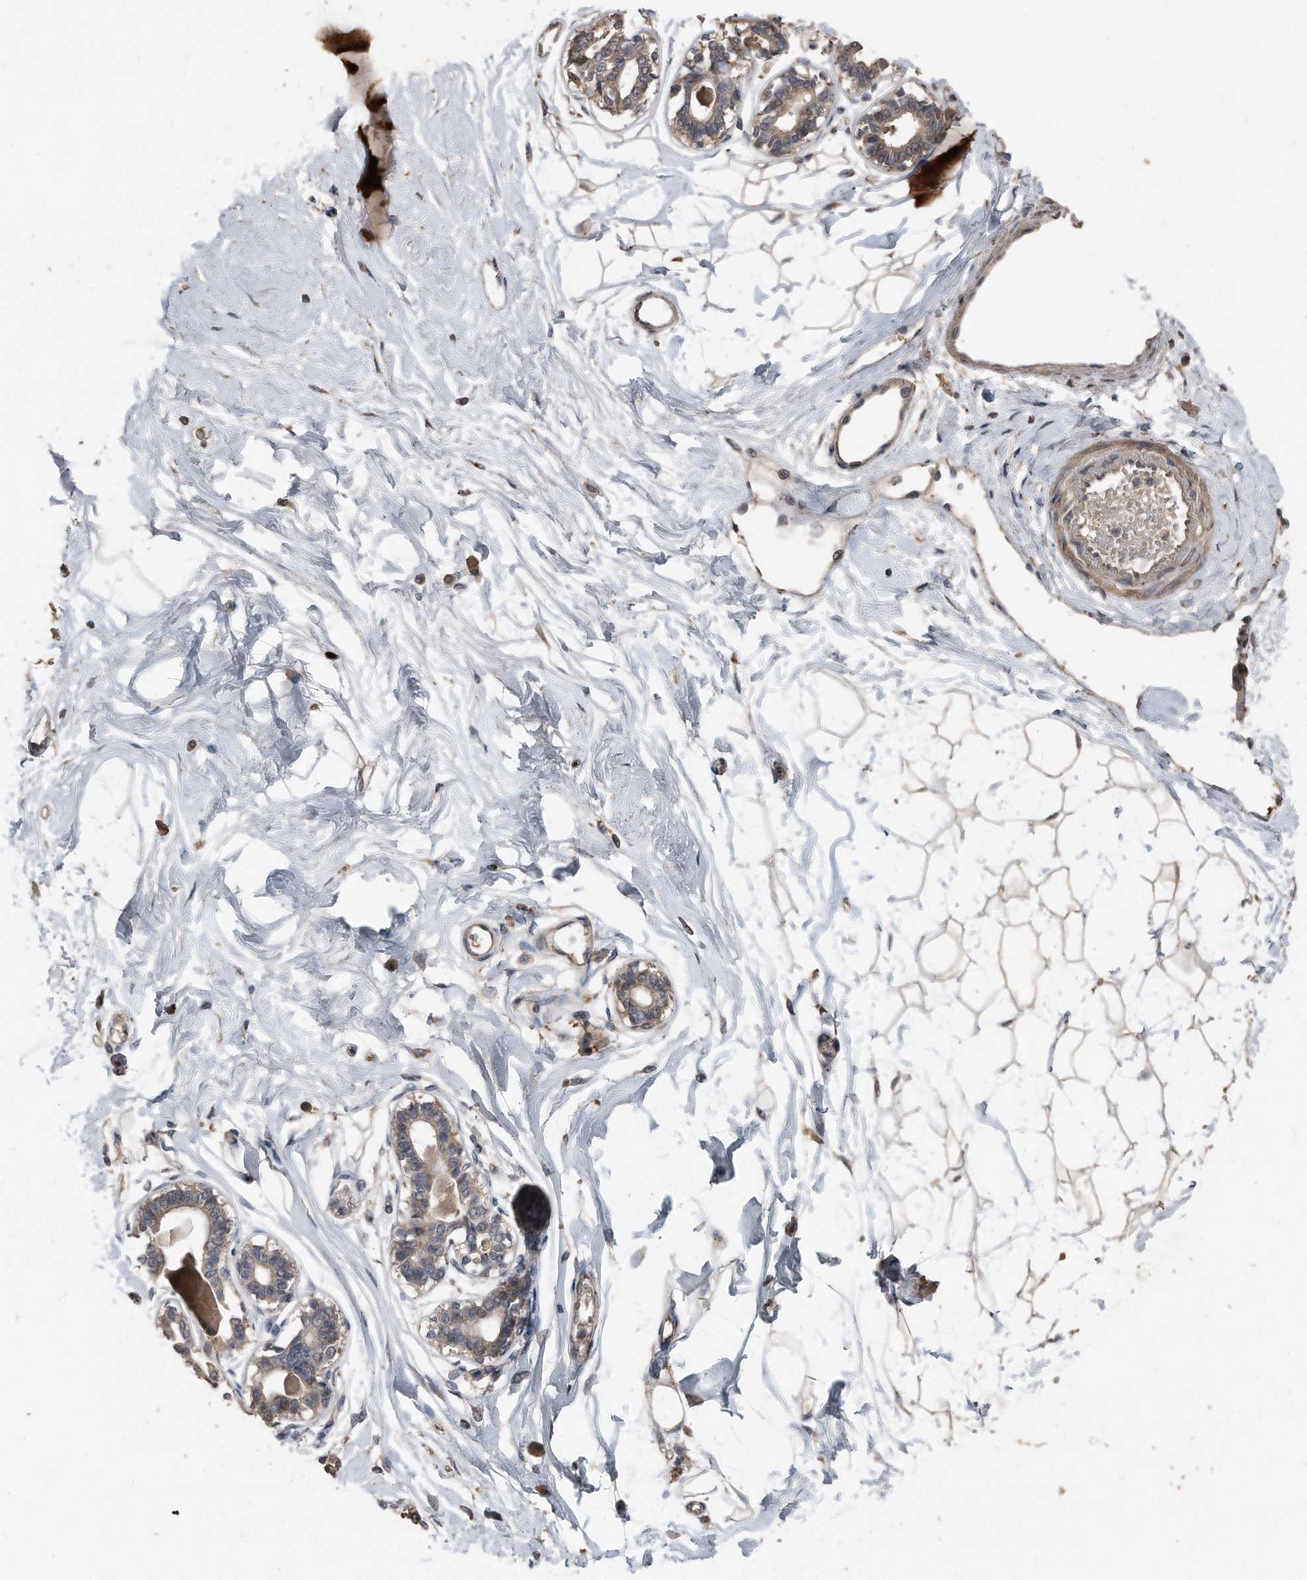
{"staining": {"intensity": "weak", "quantity": ">75%", "location": "cytoplasmic/membranous"}, "tissue": "breast", "cell_type": "Adipocytes", "image_type": "normal", "snomed": [{"axis": "morphology", "description": "Normal tissue, NOS"}, {"axis": "topography", "description": "Breast"}], "caption": "Unremarkable breast exhibits weak cytoplasmic/membranous positivity in approximately >75% of adipocytes, visualized by immunohistochemistry.", "gene": "ANKRD10", "patient": {"sex": "female", "age": 45}}